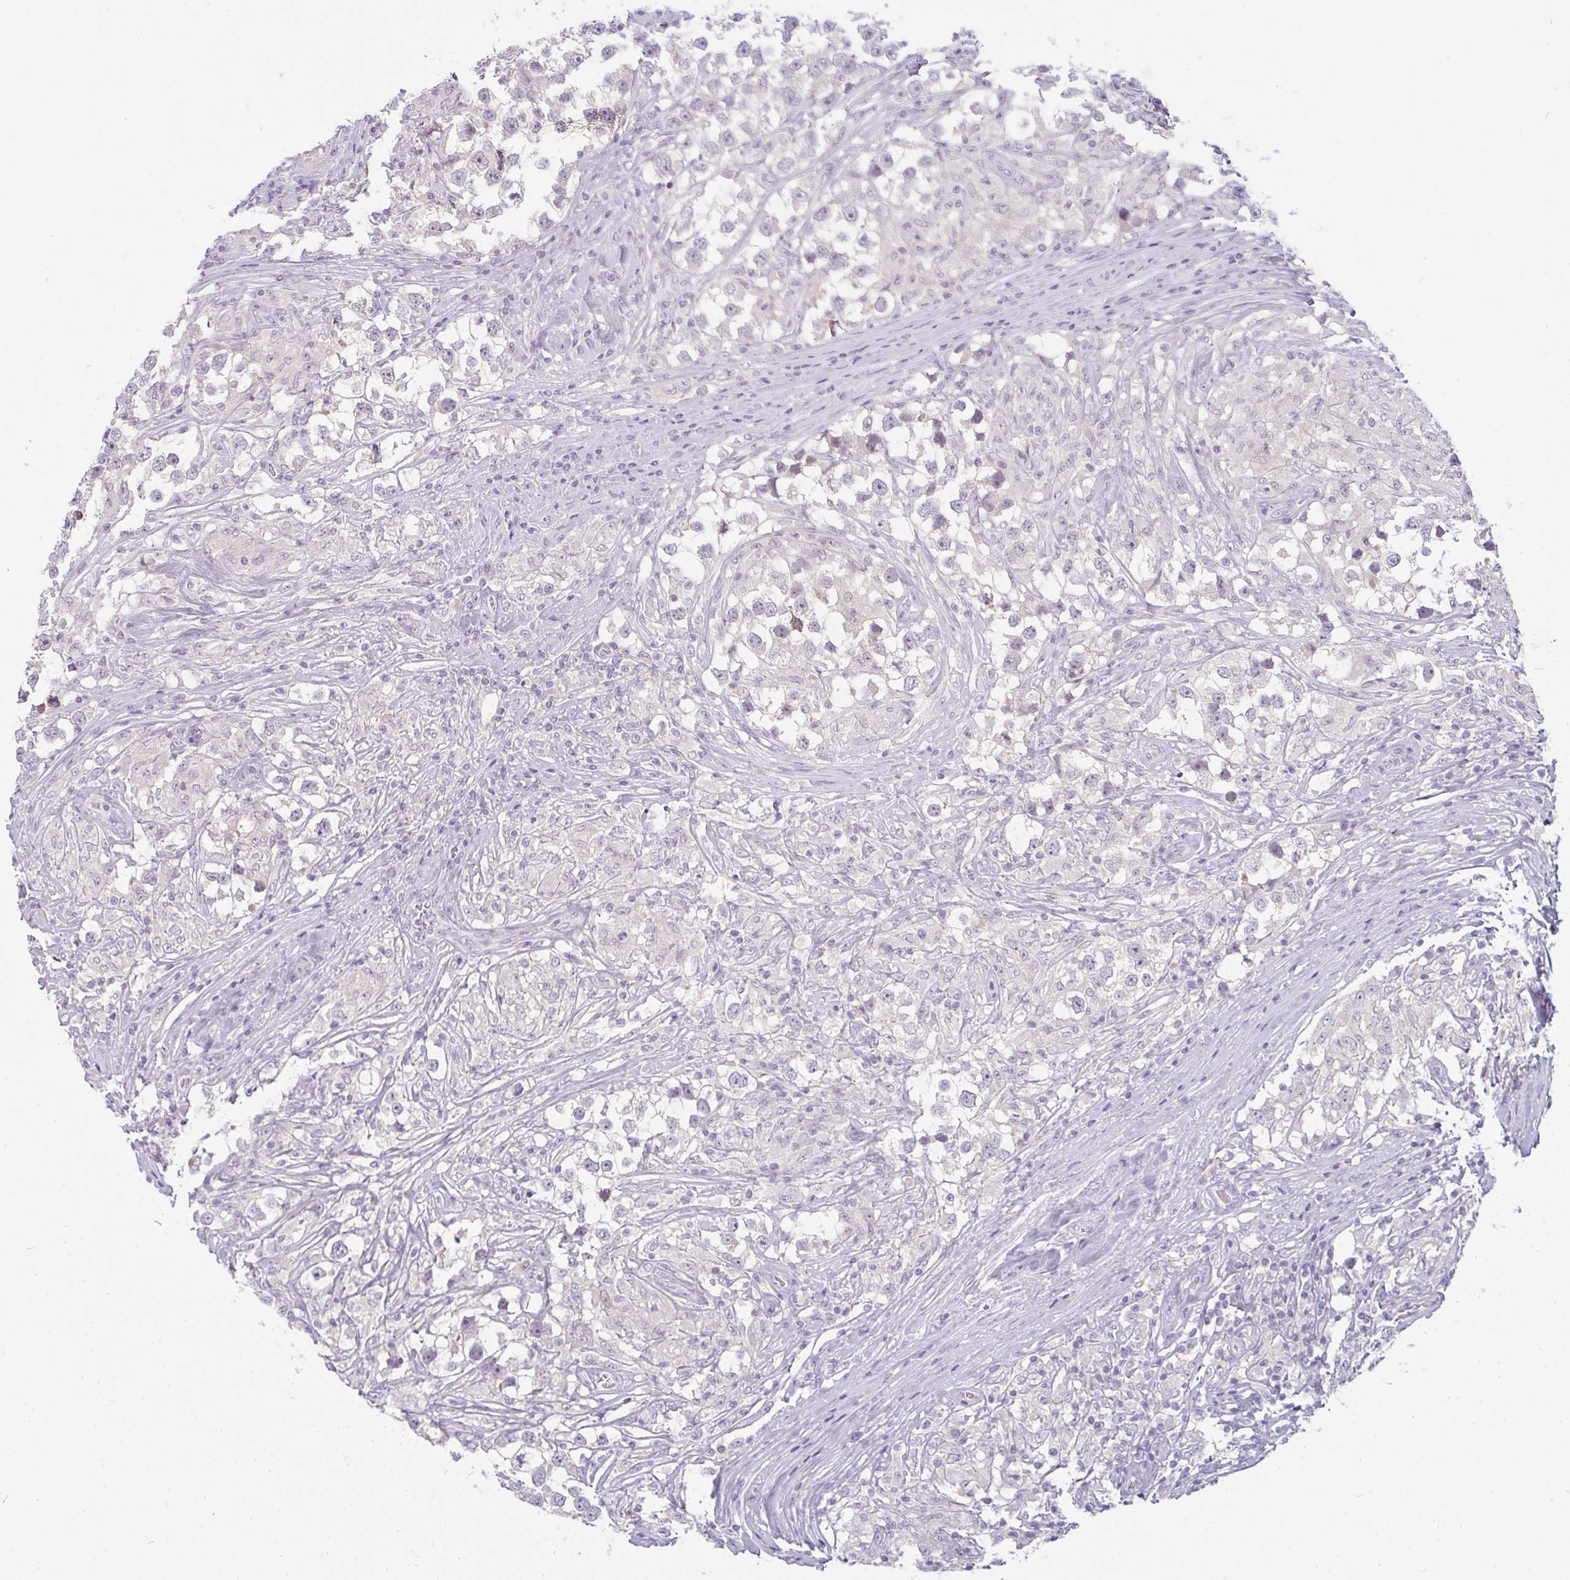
{"staining": {"intensity": "negative", "quantity": "none", "location": "none"}, "tissue": "testis cancer", "cell_type": "Tumor cells", "image_type": "cancer", "snomed": [{"axis": "morphology", "description": "Seminoma, NOS"}, {"axis": "topography", "description": "Testis"}], "caption": "Histopathology image shows no protein positivity in tumor cells of testis cancer (seminoma) tissue.", "gene": "PPFIA4", "patient": {"sex": "male", "age": 46}}